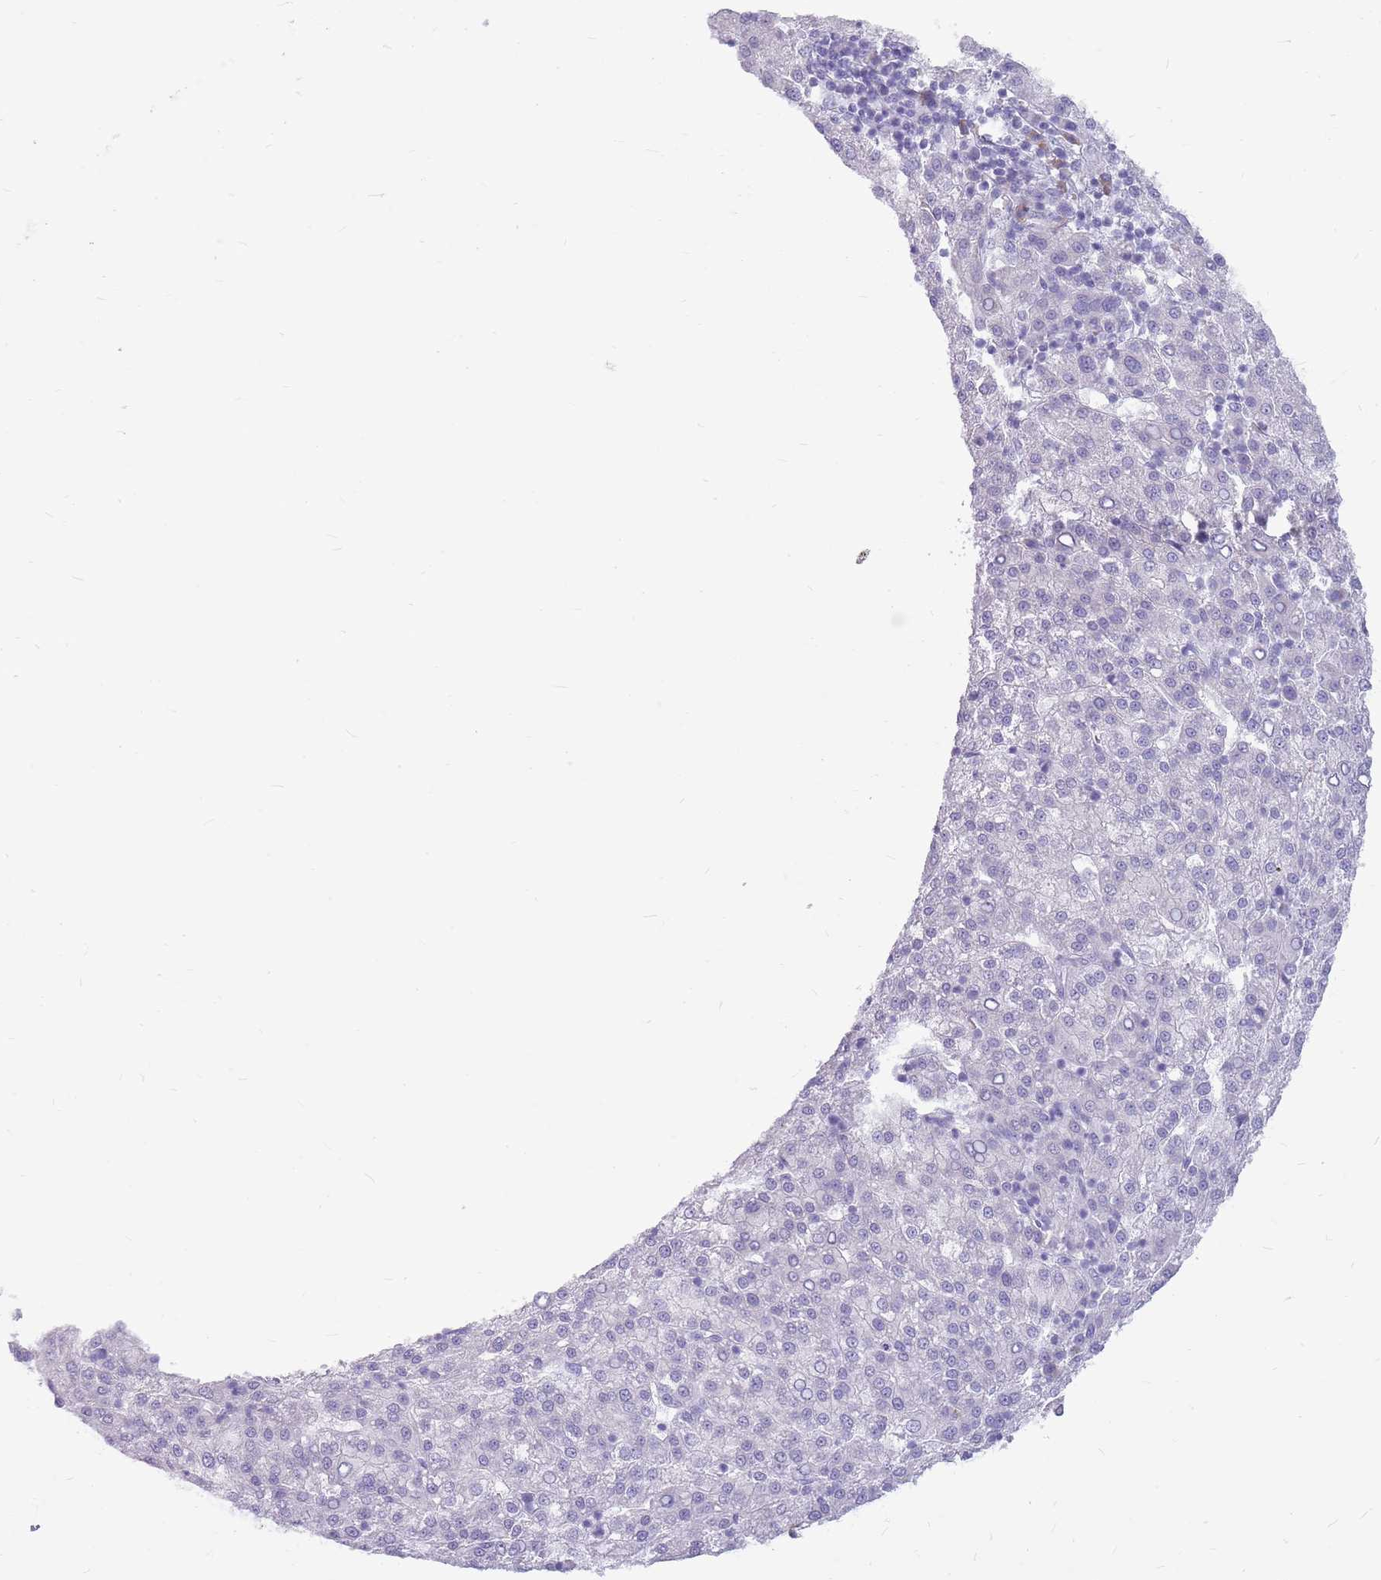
{"staining": {"intensity": "negative", "quantity": "none", "location": "none"}, "tissue": "liver cancer", "cell_type": "Tumor cells", "image_type": "cancer", "snomed": [{"axis": "morphology", "description": "Carcinoma, Hepatocellular, NOS"}, {"axis": "topography", "description": "Liver"}], "caption": "Immunohistochemistry of human liver cancer demonstrates no expression in tumor cells.", "gene": "ZNF425", "patient": {"sex": "female", "age": 58}}